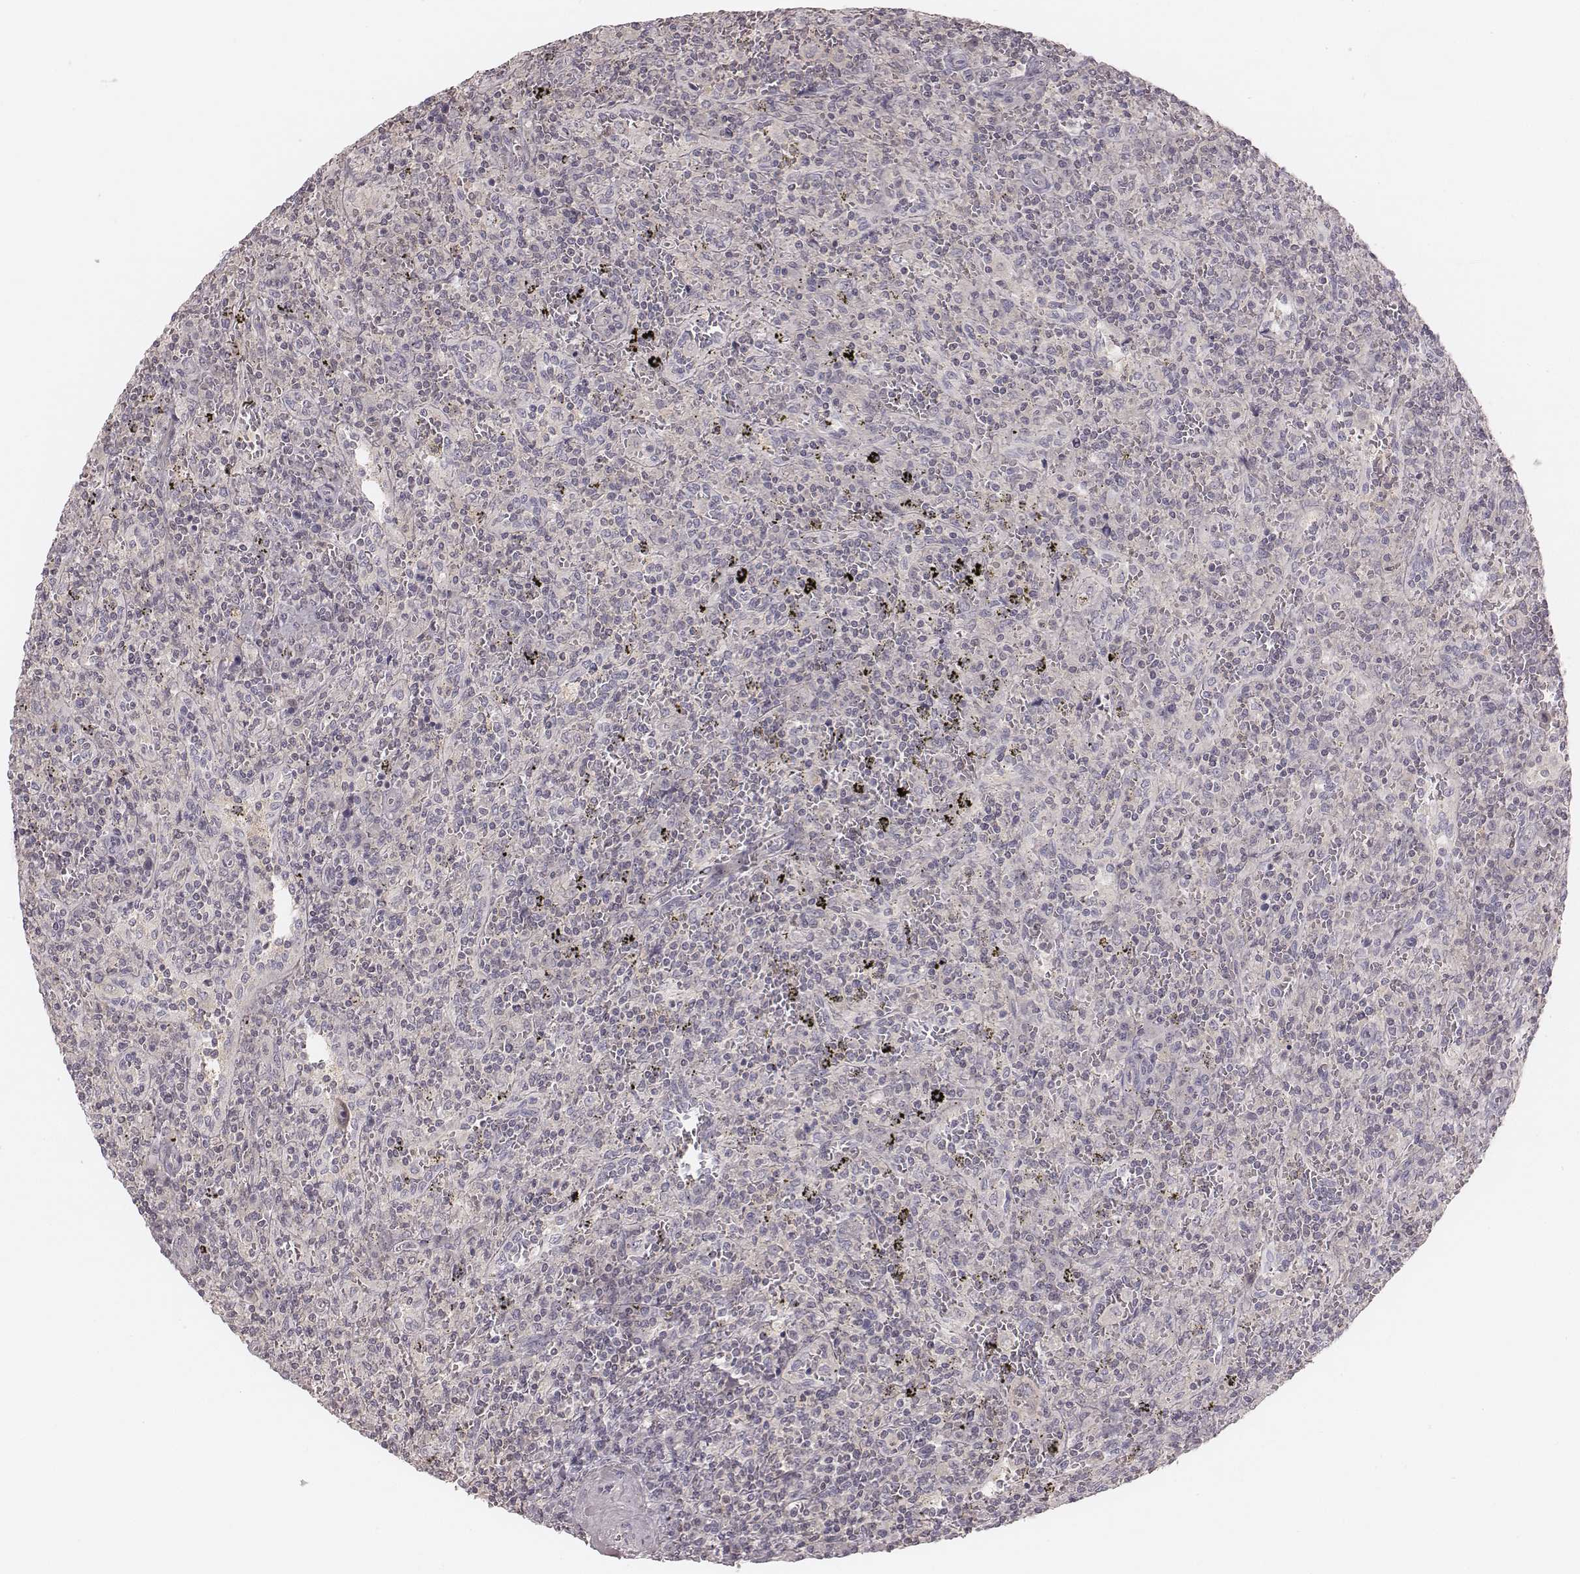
{"staining": {"intensity": "negative", "quantity": "none", "location": "none"}, "tissue": "lymphoma", "cell_type": "Tumor cells", "image_type": "cancer", "snomed": [{"axis": "morphology", "description": "Malignant lymphoma, non-Hodgkin's type, Low grade"}, {"axis": "topography", "description": "Spleen"}], "caption": "Lymphoma was stained to show a protein in brown. There is no significant positivity in tumor cells. (Immunohistochemistry, brightfield microscopy, high magnification).", "gene": "TDRD5", "patient": {"sex": "male", "age": 62}}